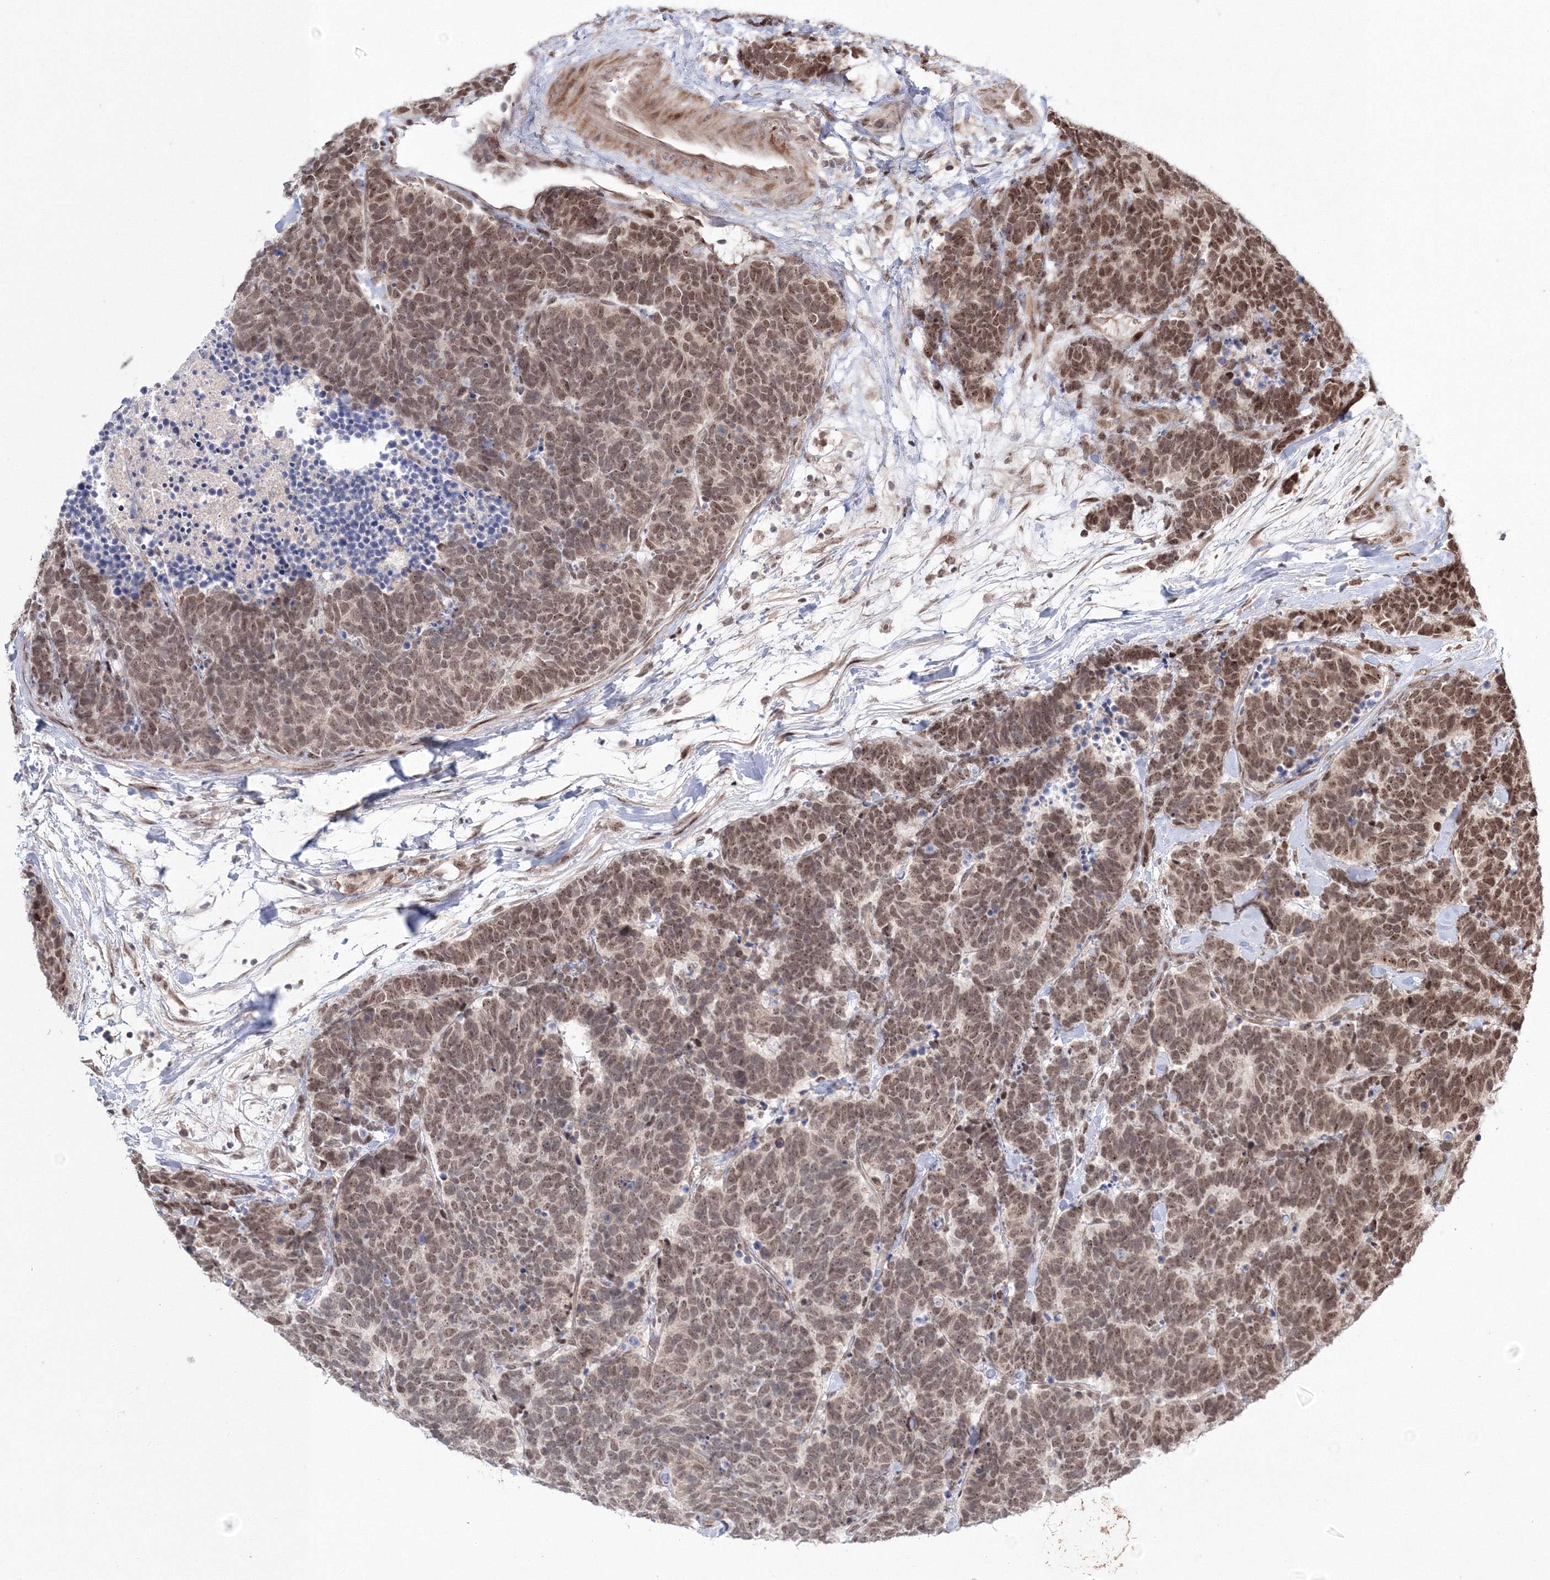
{"staining": {"intensity": "moderate", "quantity": ">75%", "location": "nuclear"}, "tissue": "carcinoid", "cell_type": "Tumor cells", "image_type": "cancer", "snomed": [{"axis": "morphology", "description": "Carcinoma, NOS"}, {"axis": "morphology", "description": "Carcinoid, malignant, NOS"}, {"axis": "topography", "description": "Urinary bladder"}], "caption": "Immunohistochemical staining of human carcinoid shows moderate nuclear protein staining in approximately >75% of tumor cells.", "gene": "NOA1", "patient": {"sex": "male", "age": 57}}